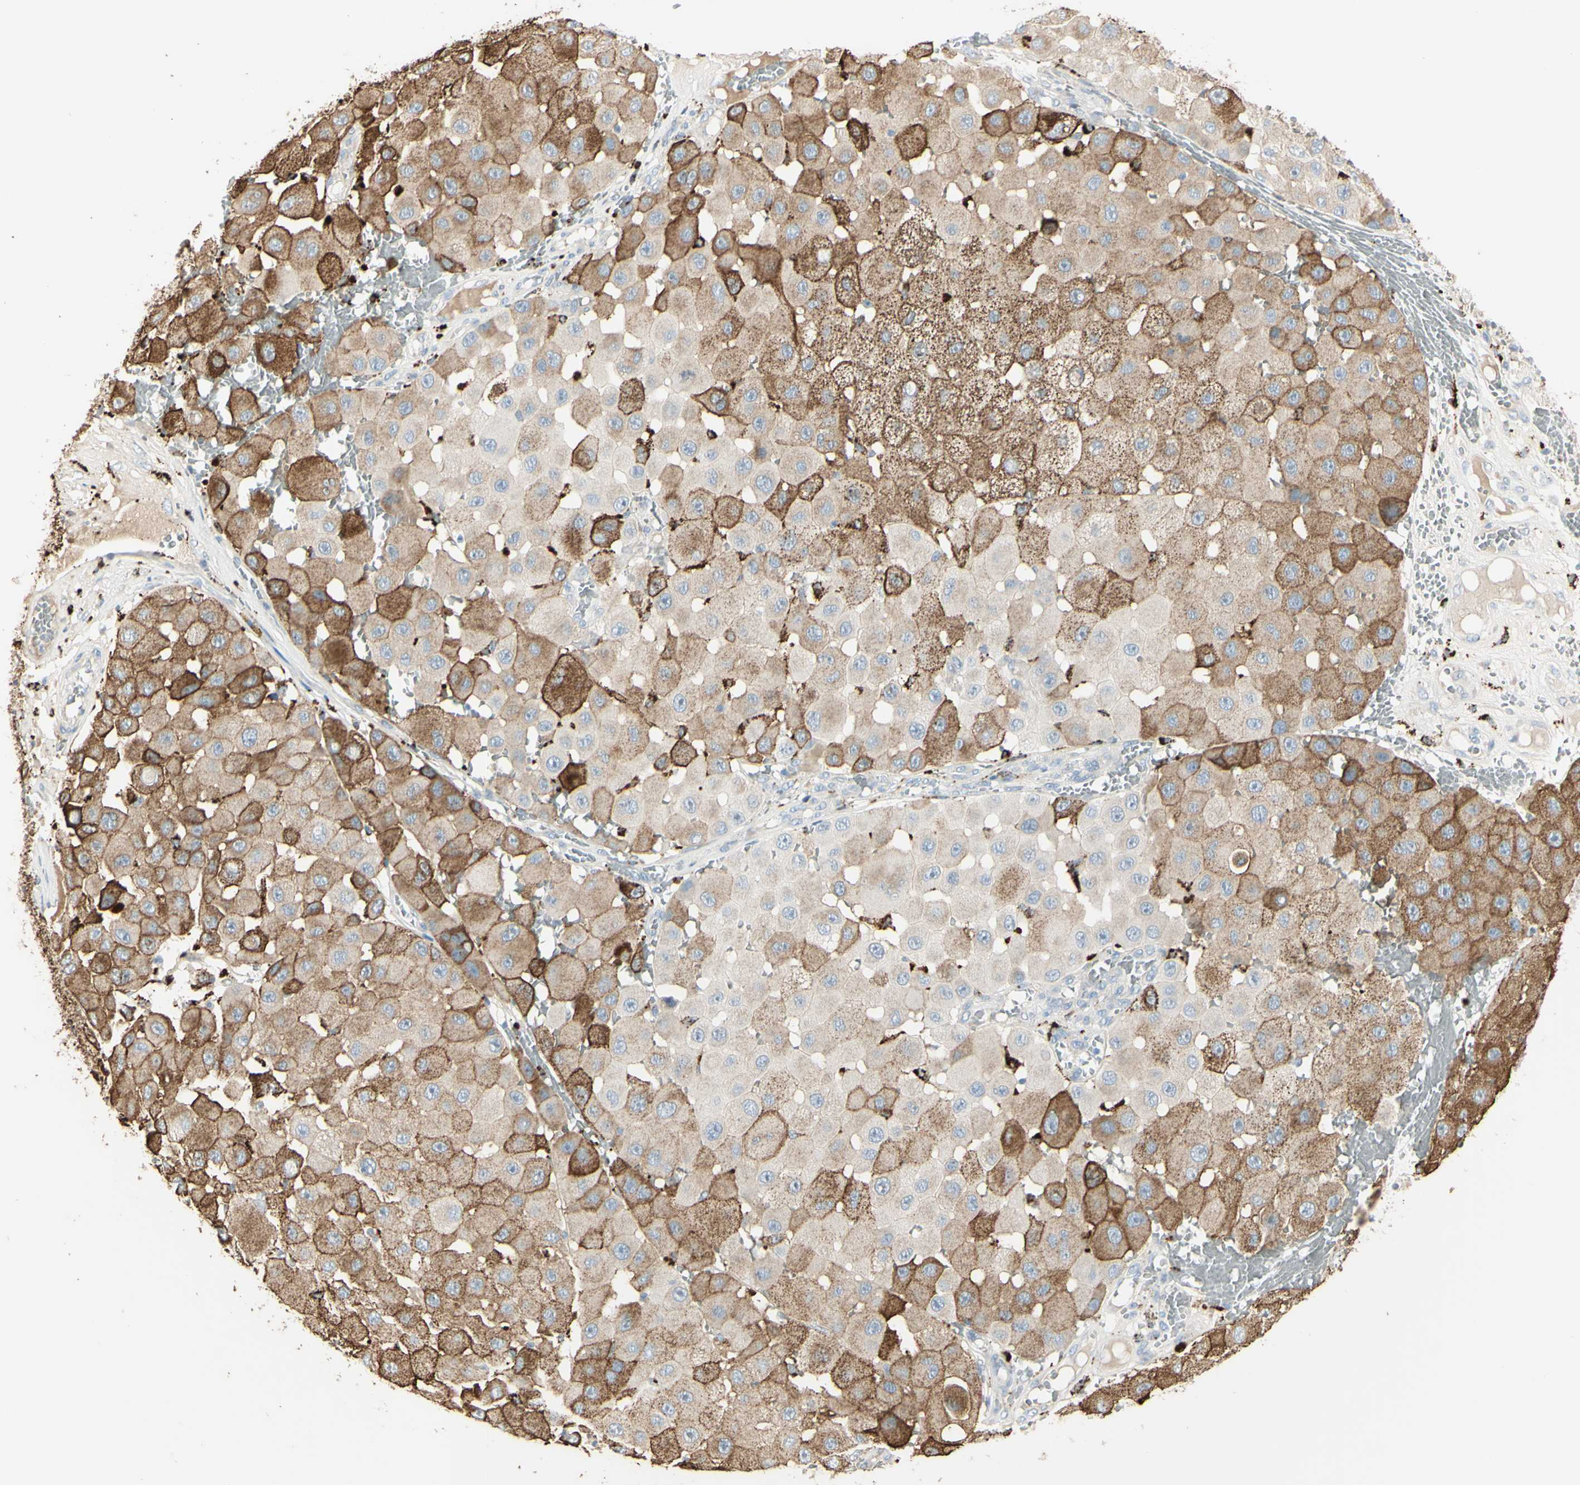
{"staining": {"intensity": "moderate", "quantity": ">75%", "location": "cytoplasmic/membranous"}, "tissue": "melanoma", "cell_type": "Tumor cells", "image_type": "cancer", "snomed": [{"axis": "morphology", "description": "Malignant melanoma, NOS"}, {"axis": "topography", "description": "Skin"}], "caption": "Malignant melanoma was stained to show a protein in brown. There is medium levels of moderate cytoplasmic/membranous positivity in about >75% of tumor cells. The staining was performed using DAB to visualize the protein expression in brown, while the nuclei were stained in blue with hematoxylin (Magnification: 20x).", "gene": "ANGPTL1", "patient": {"sex": "female", "age": 81}}